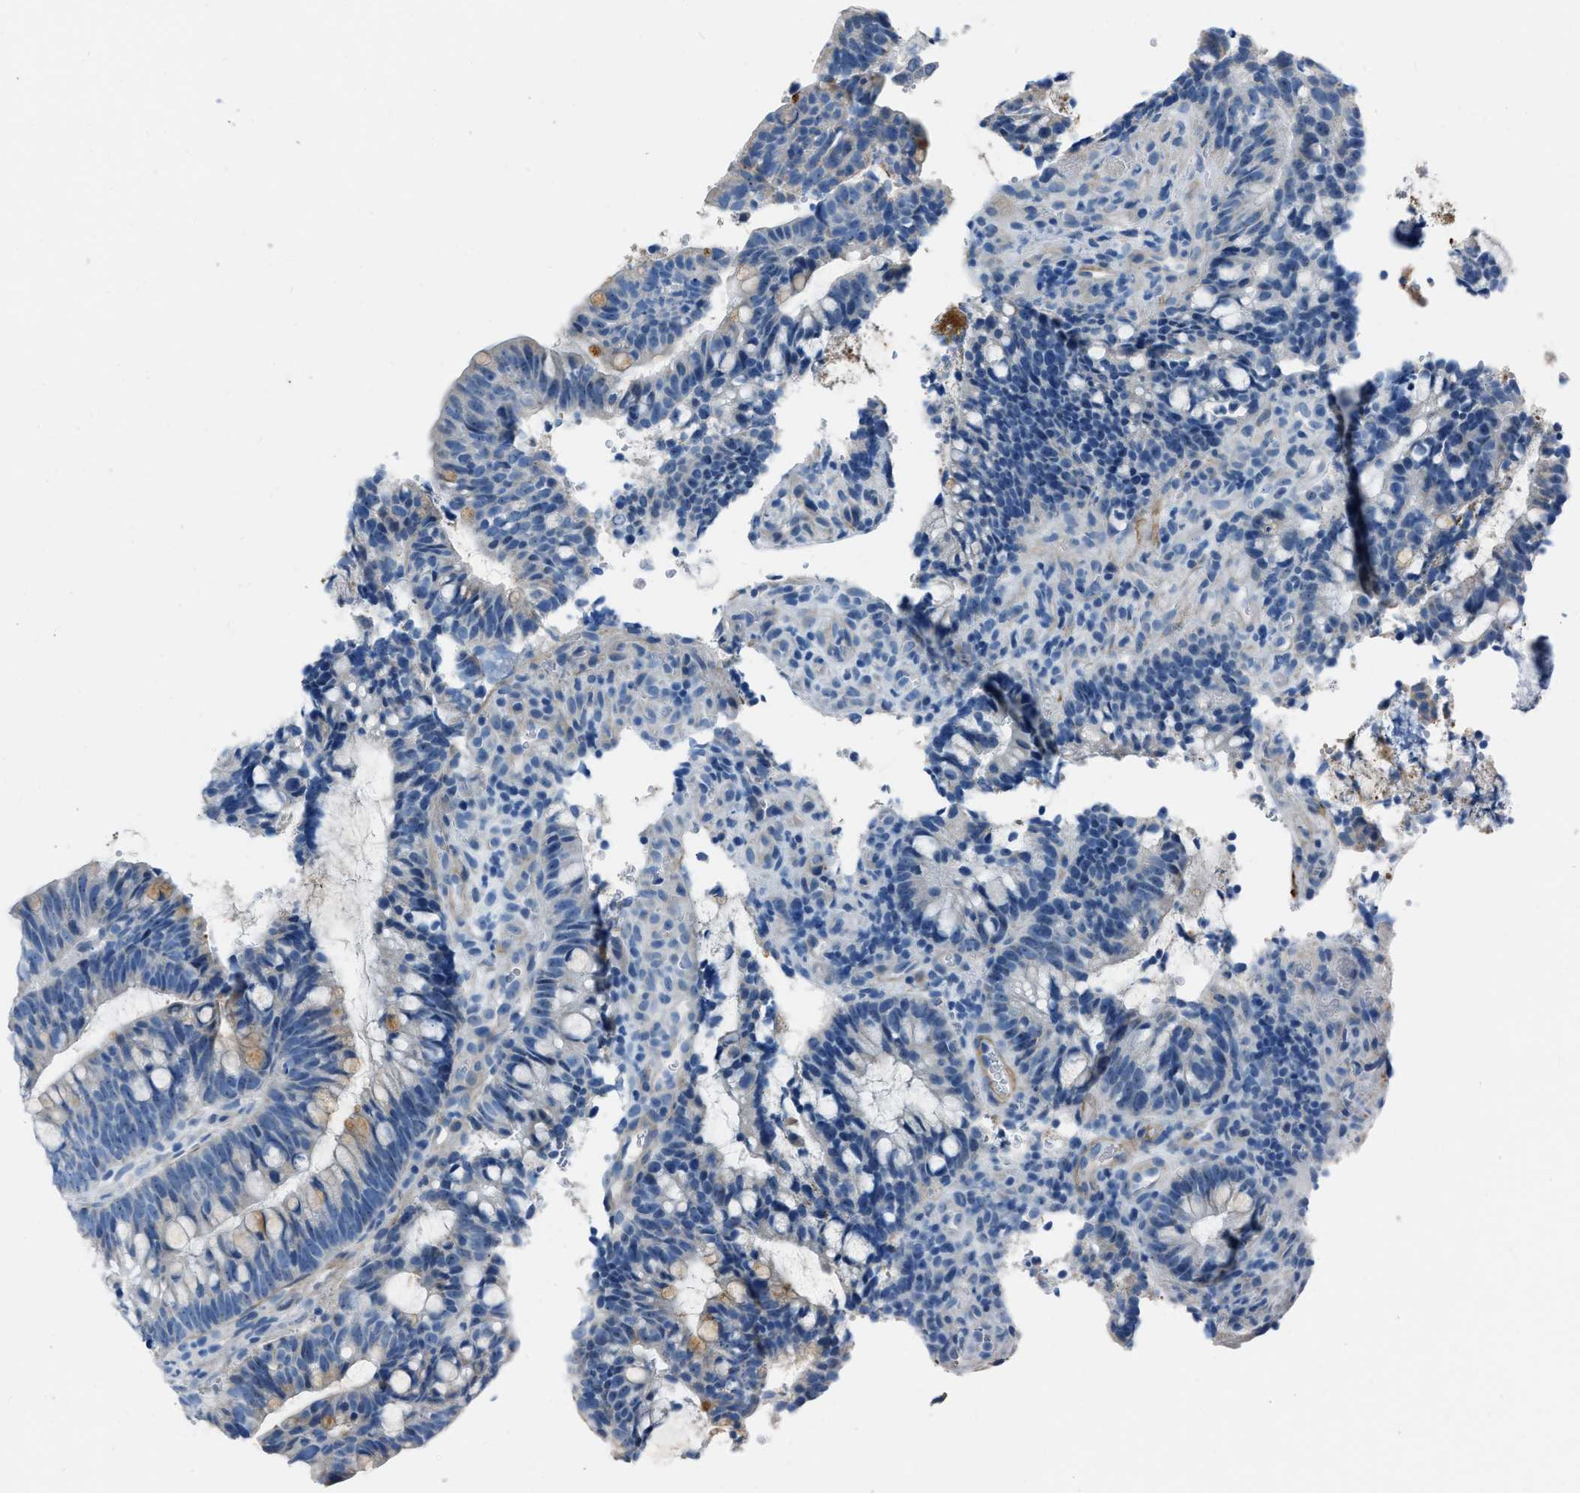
{"staining": {"intensity": "moderate", "quantity": "<25%", "location": "cytoplasmic/membranous"}, "tissue": "colorectal cancer", "cell_type": "Tumor cells", "image_type": "cancer", "snomed": [{"axis": "morphology", "description": "Adenocarcinoma, NOS"}, {"axis": "topography", "description": "Colon"}], "caption": "Colorectal cancer stained with DAB (3,3'-diaminobenzidine) IHC demonstrates low levels of moderate cytoplasmic/membranous staining in about <25% of tumor cells.", "gene": "SPATC1L", "patient": {"sex": "female", "age": 66}}